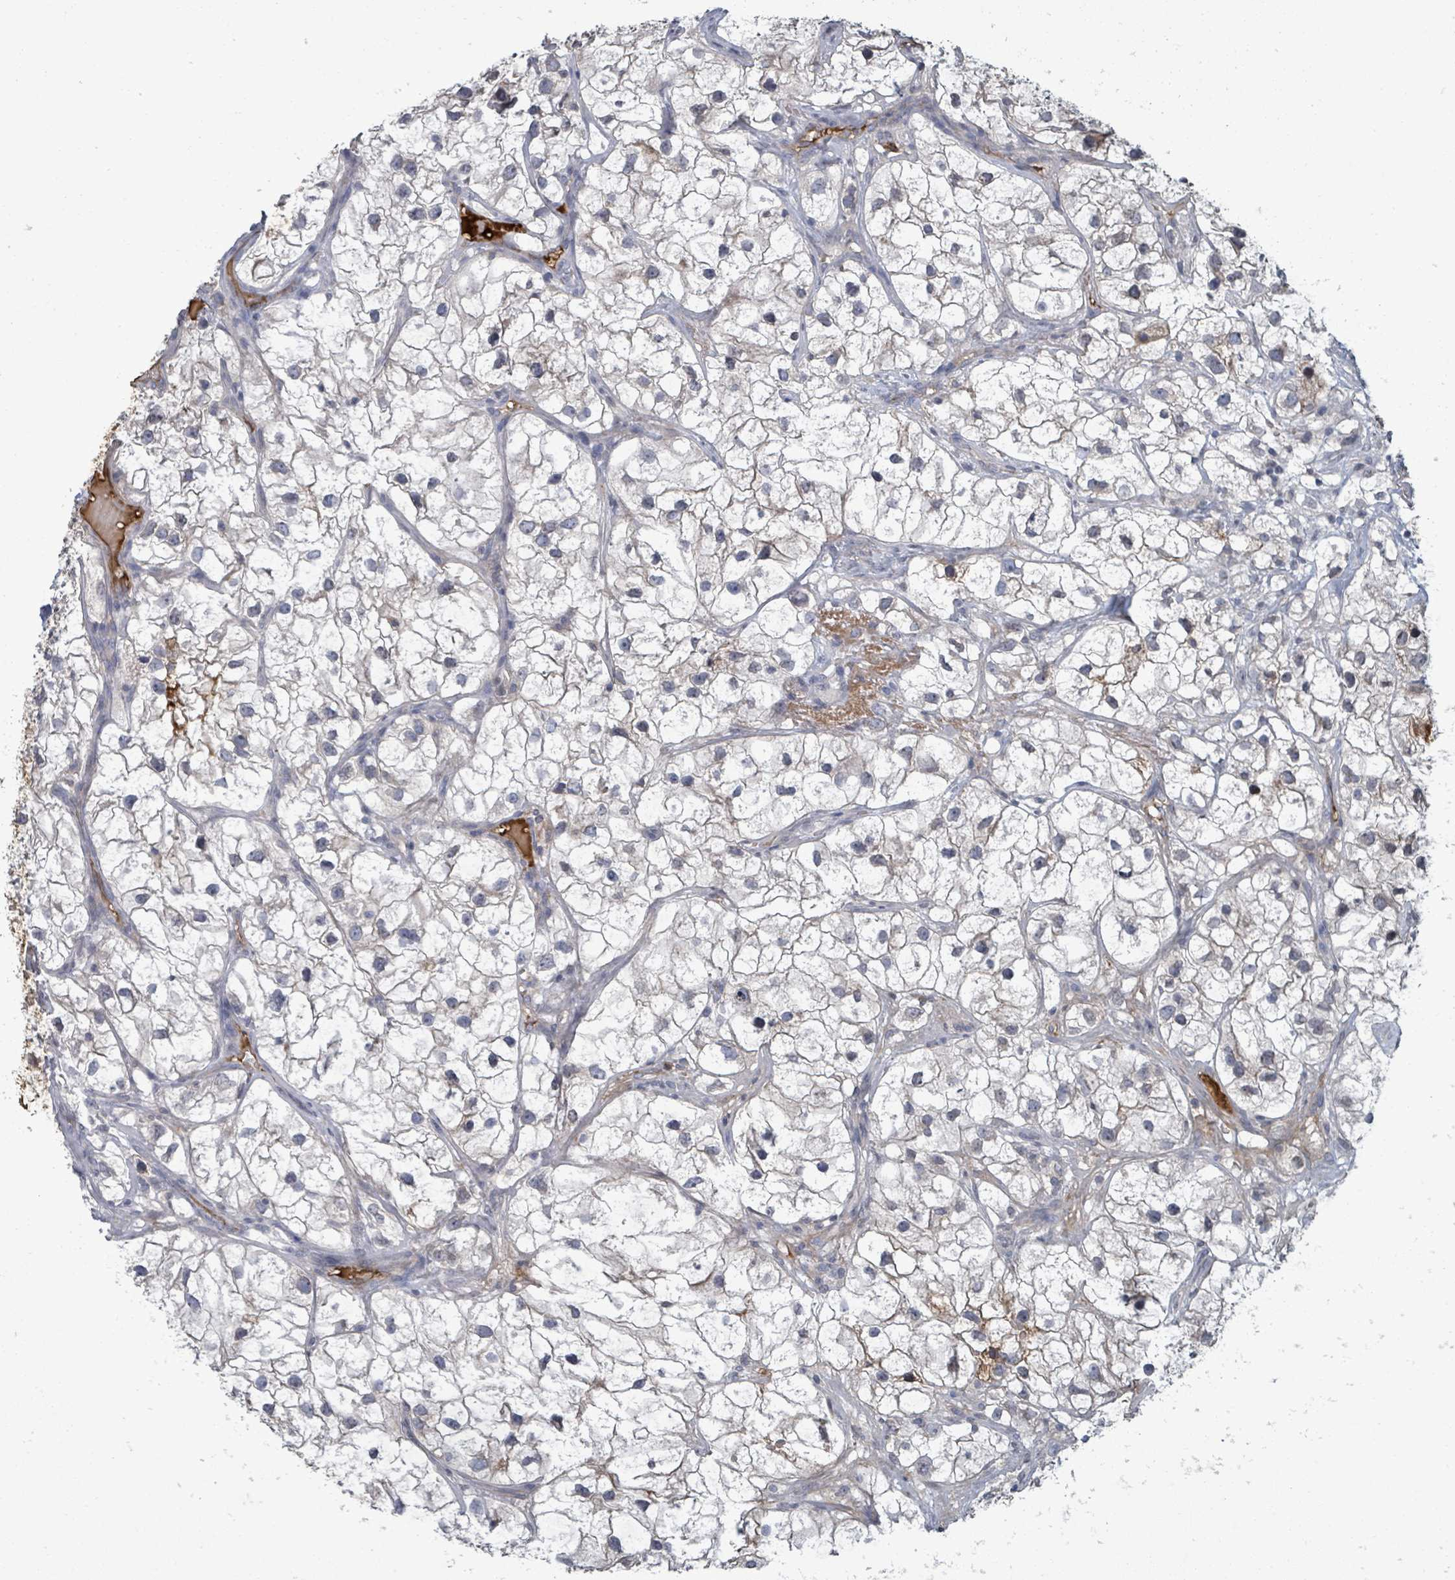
{"staining": {"intensity": "negative", "quantity": "none", "location": "none"}, "tissue": "renal cancer", "cell_type": "Tumor cells", "image_type": "cancer", "snomed": [{"axis": "morphology", "description": "Adenocarcinoma, NOS"}, {"axis": "topography", "description": "Kidney"}], "caption": "DAB immunohistochemical staining of human adenocarcinoma (renal) reveals no significant positivity in tumor cells. (DAB immunohistochemistry (IHC), high magnification).", "gene": "GRM8", "patient": {"sex": "male", "age": 59}}